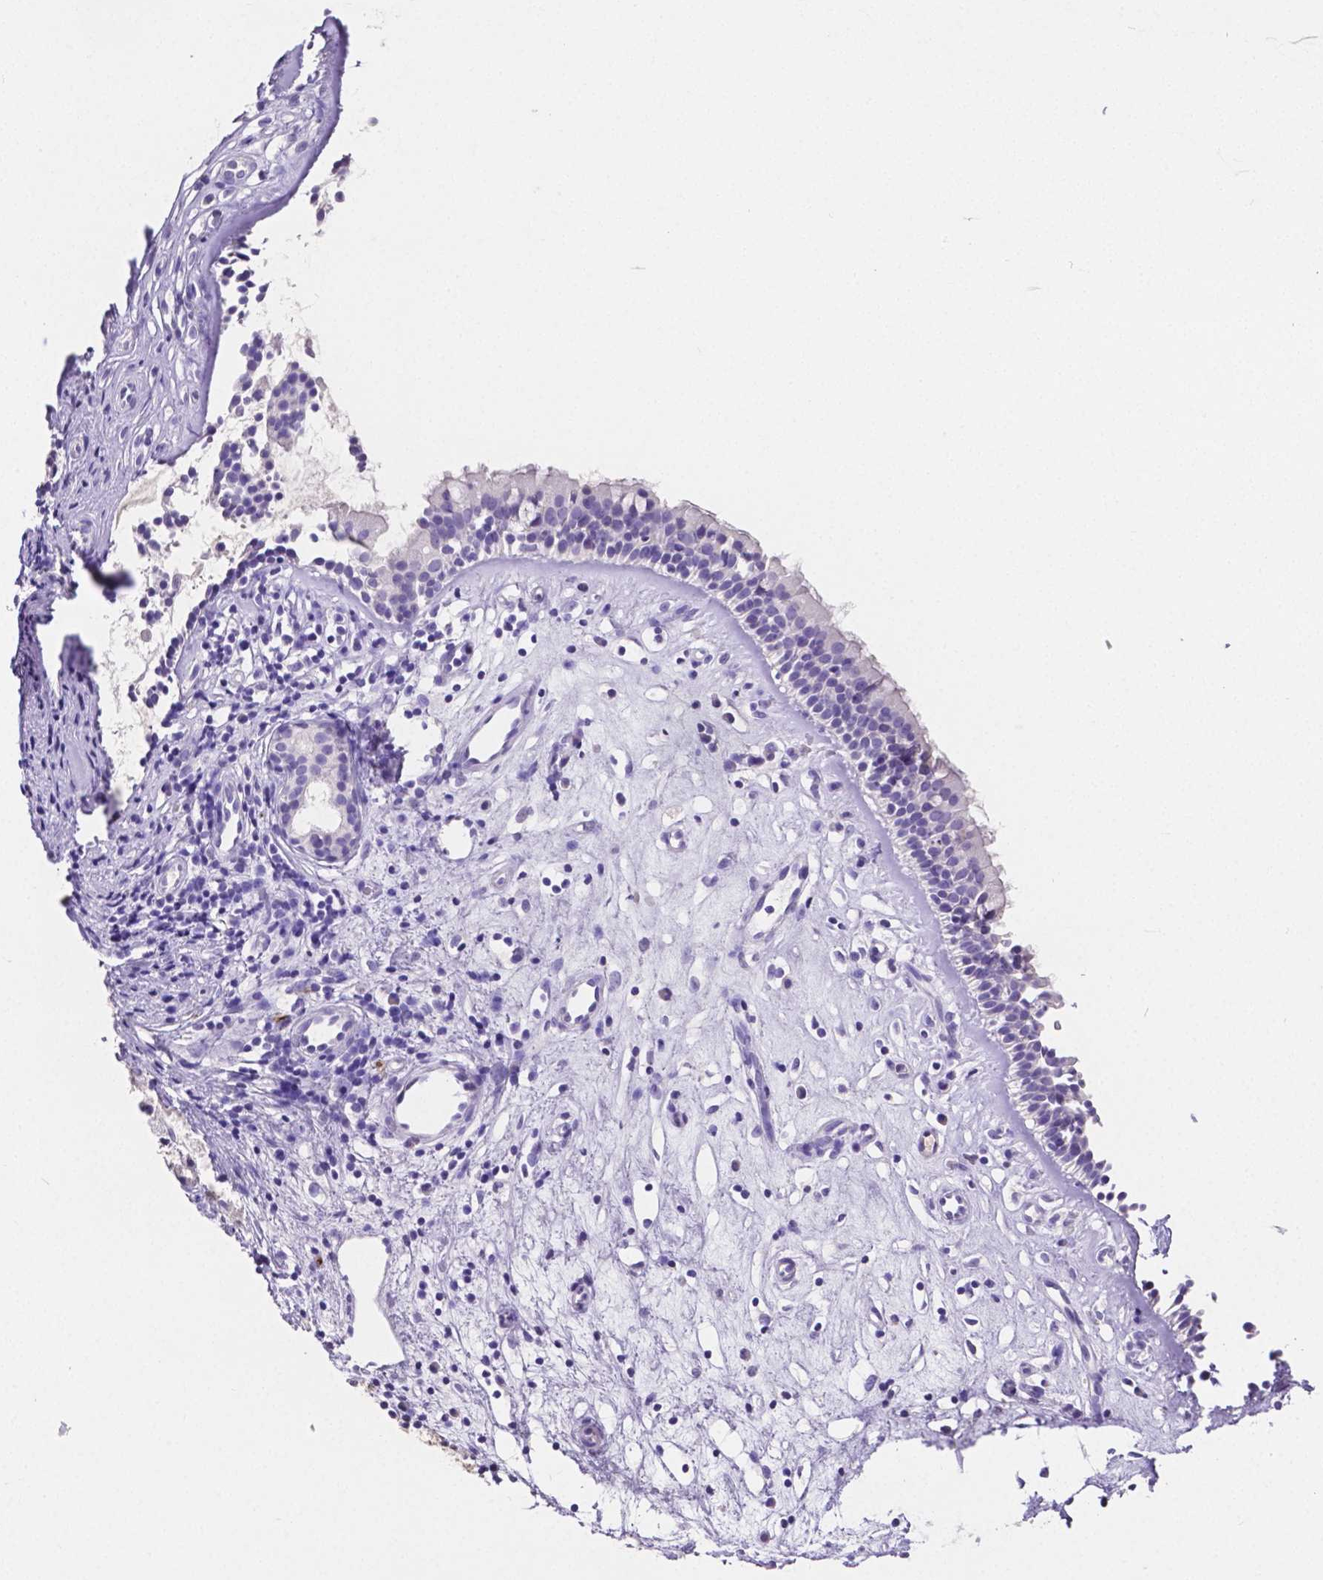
{"staining": {"intensity": "negative", "quantity": "none", "location": "none"}, "tissue": "nasopharynx", "cell_type": "Respiratory epithelial cells", "image_type": "normal", "snomed": [{"axis": "morphology", "description": "Normal tissue, NOS"}, {"axis": "topography", "description": "Nasopharynx"}], "caption": "Photomicrograph shows no significant protein staining in respiratory epithelial cells of normal nasopharynx. The staining is performed using DAB brown chromogen with nuclei counter-stained in using hematoxylin.", "gene": "SLC22A2", "patient": {"sex": "female", "age": 52}}